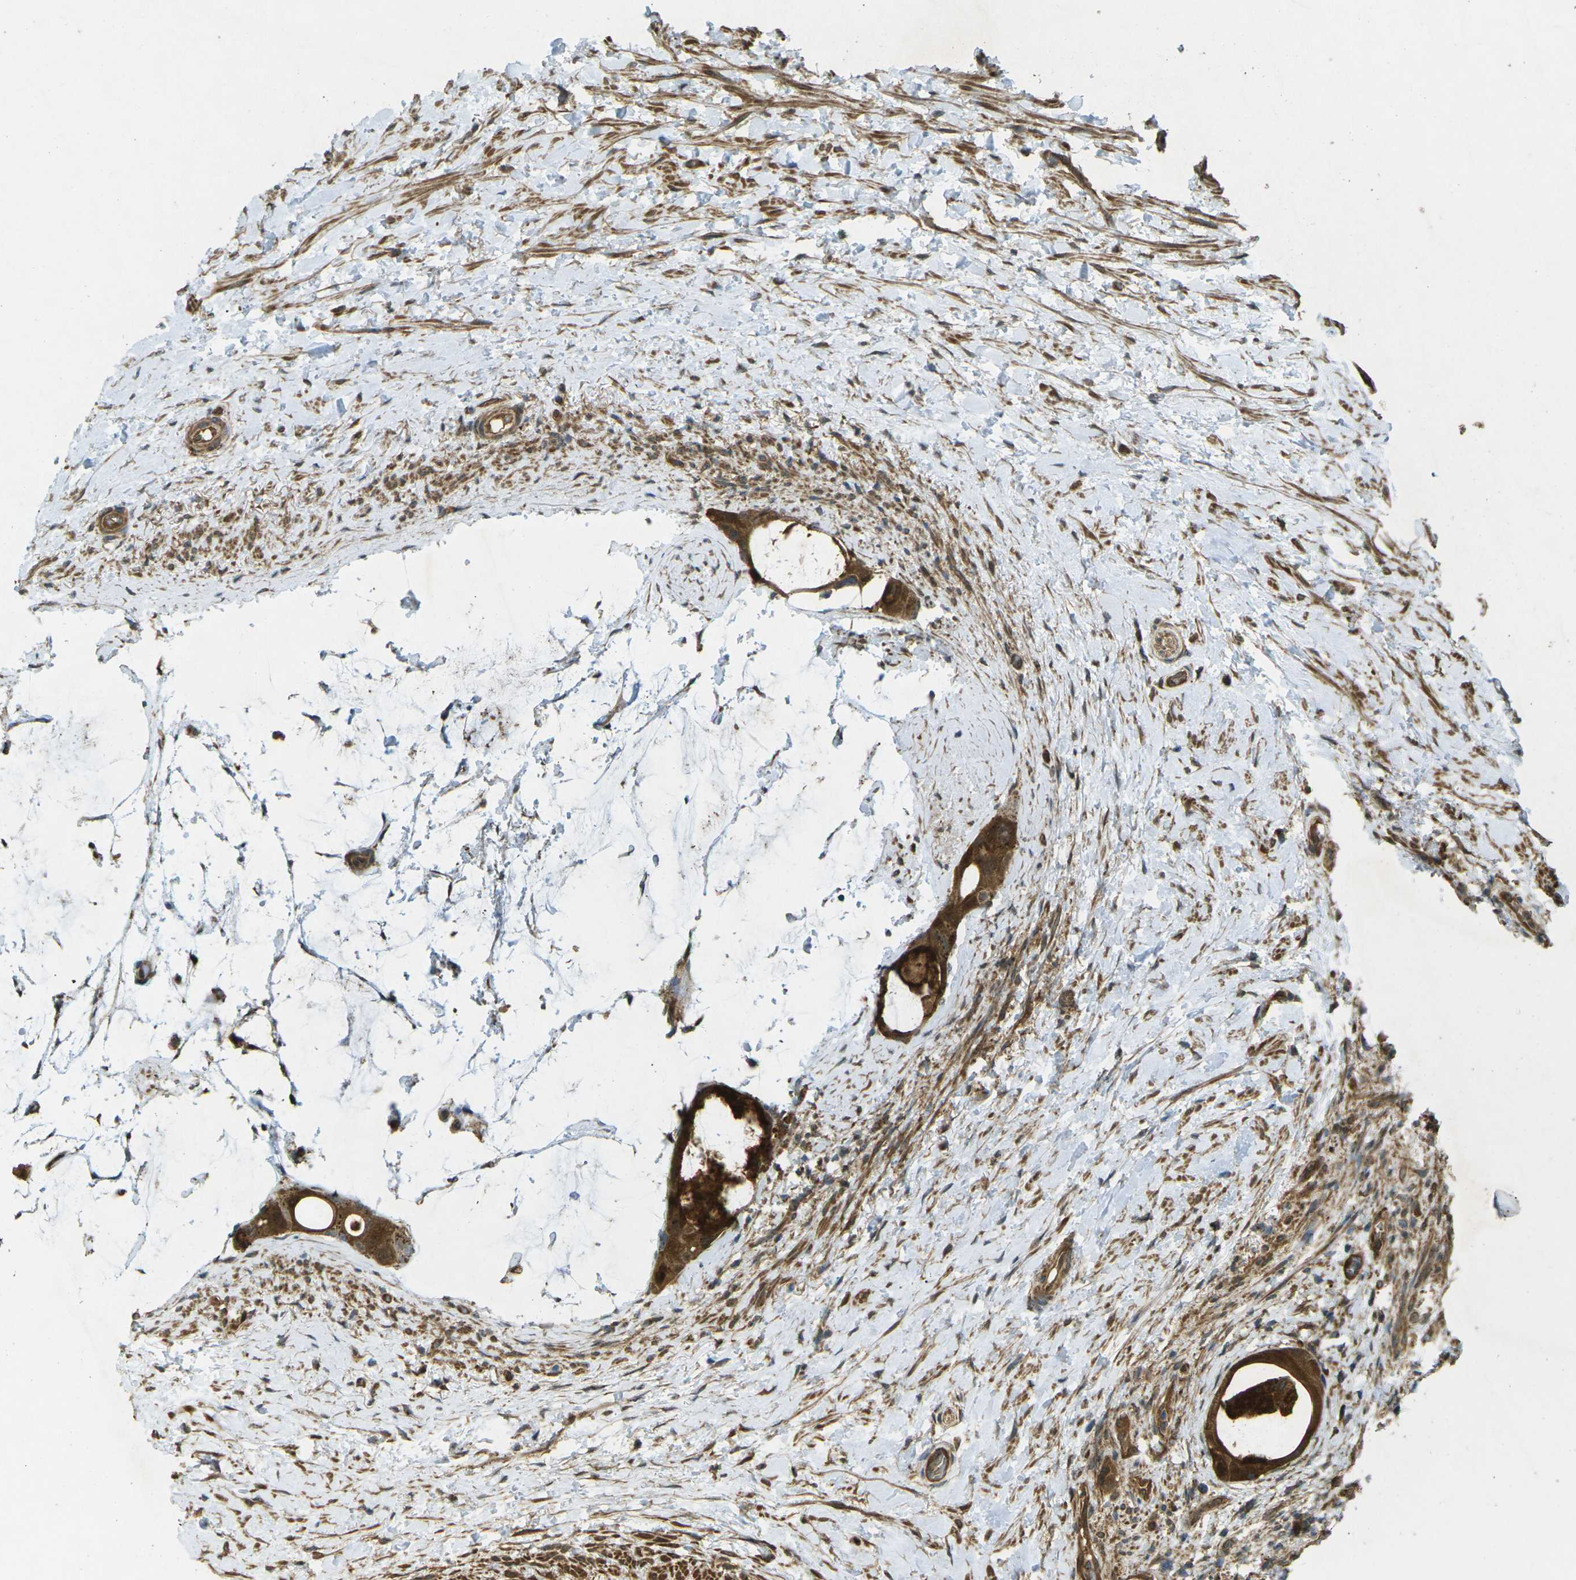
{"staining": {"intensity": "strong", "quantity": ">75%", "location": "cytoplasmic/membranous"}, "tissue": "colorectal cancer", "cell_type": "Tumor cells", "image_type": "cancer", "snomed": [{"axis": "morphology", "description": "Adenocarcinoma, NOS"}, {"axis": "topography", "description": "Rectum"}], "caption": "Brown immunohistochemical staining in human colorectal adenocarcinoma exhibits strong cytoplasmic/membranous staining in approximately >75% of tumor cells.", "gene": "CHMP3", "patient": {"sex": "male", "age": 51}}